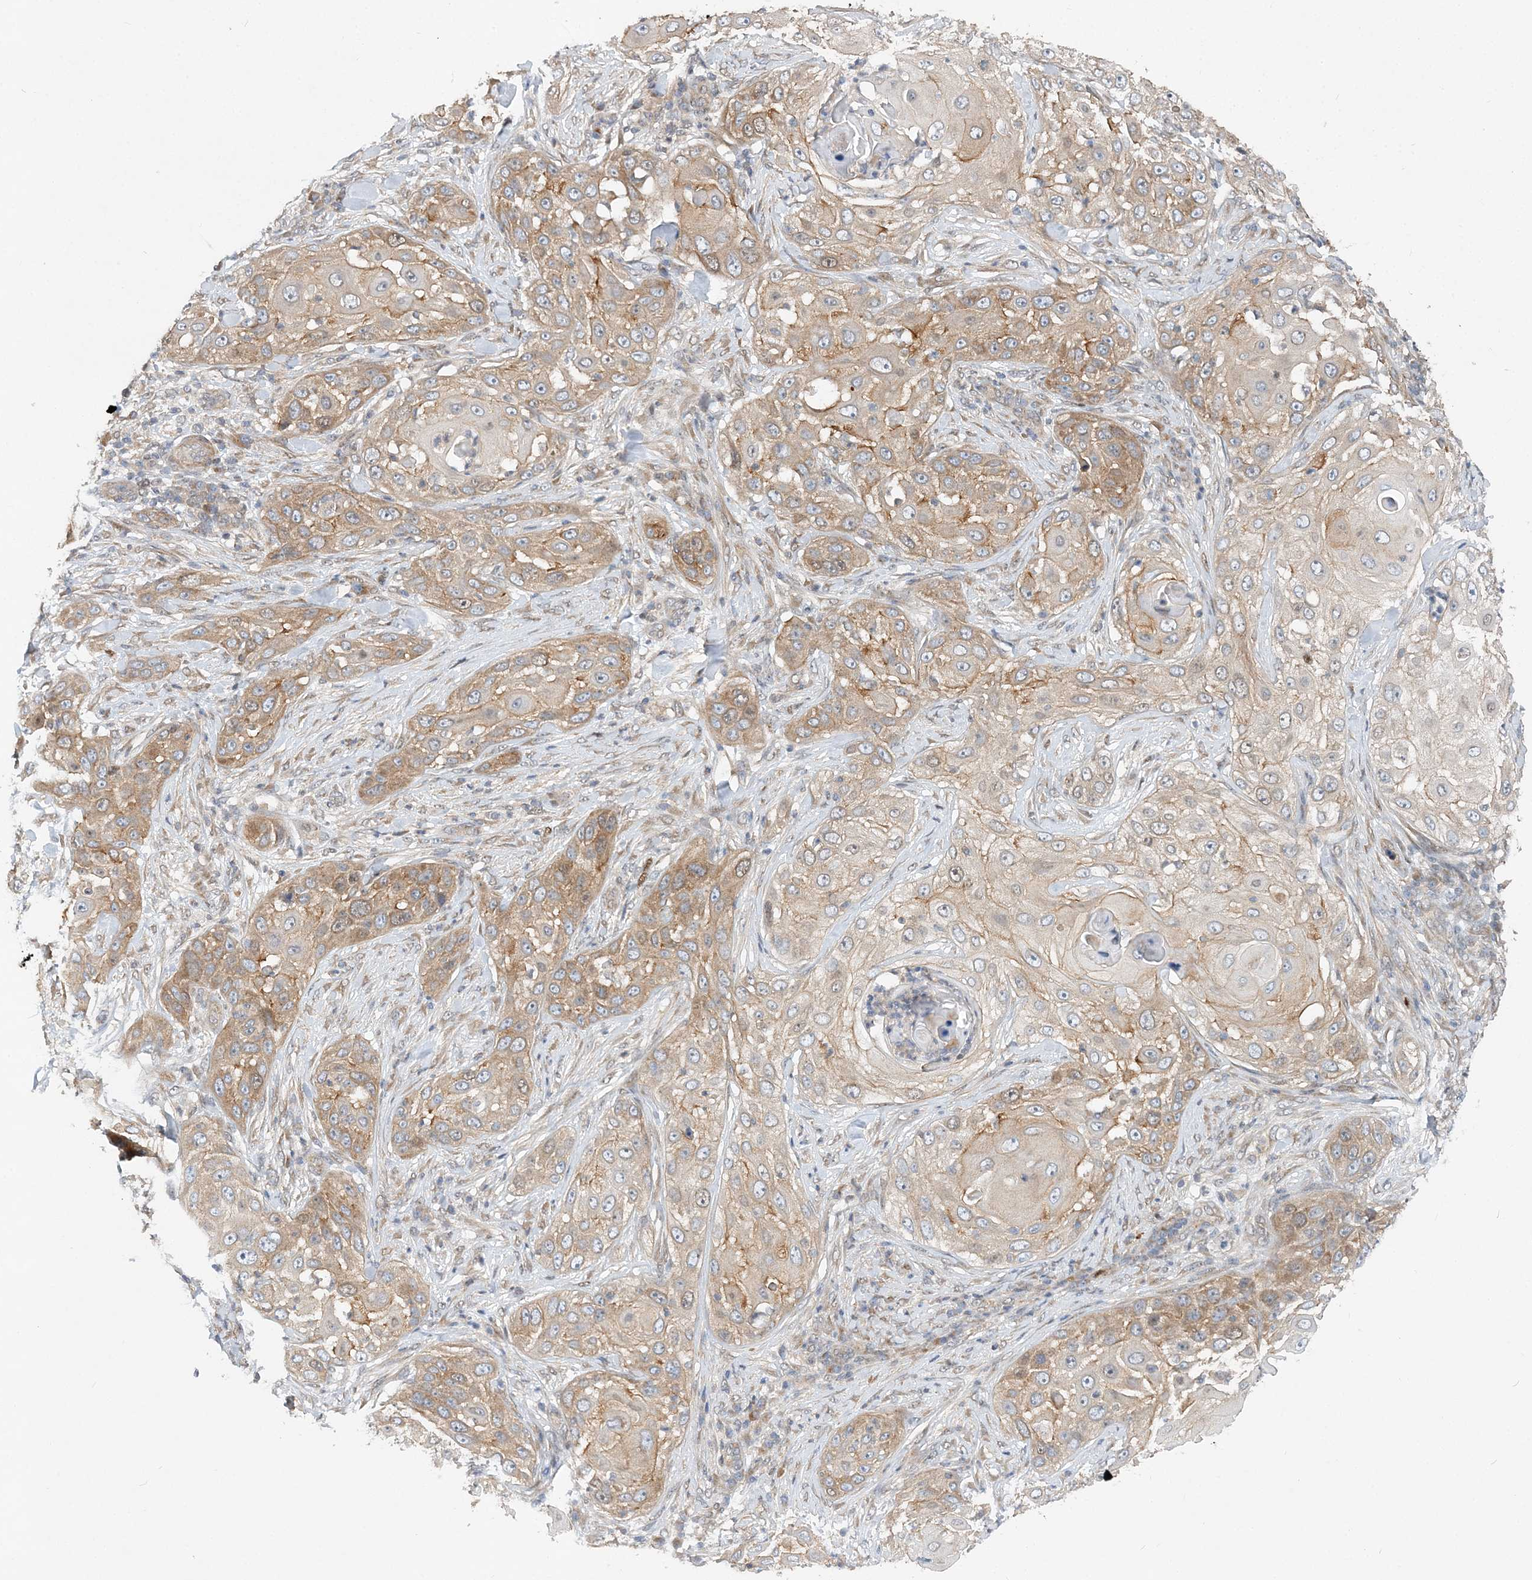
{"staining": {"intensity": "moderate", "quantity": "25%-75%", "location": "cytoplasmic/membranous"}, "tissue": "skin cancer", "cell_type": "Tumor cells", "image_type": "cancer", "snomed": [{"axis": "morphology", "description": "Squamous cell carcinoma, NOS"}, {"axis": "topography", "description": "Skin"}], "caption": "Moderate cytoplasmic/membranous expression for a protein is seen in approximately 25%-75% of tumor cells of skin squamous cell carcinoma using immunohistochemistry.", "gene": "MXI1", "patient": {"sex": "female", "age": 44}}